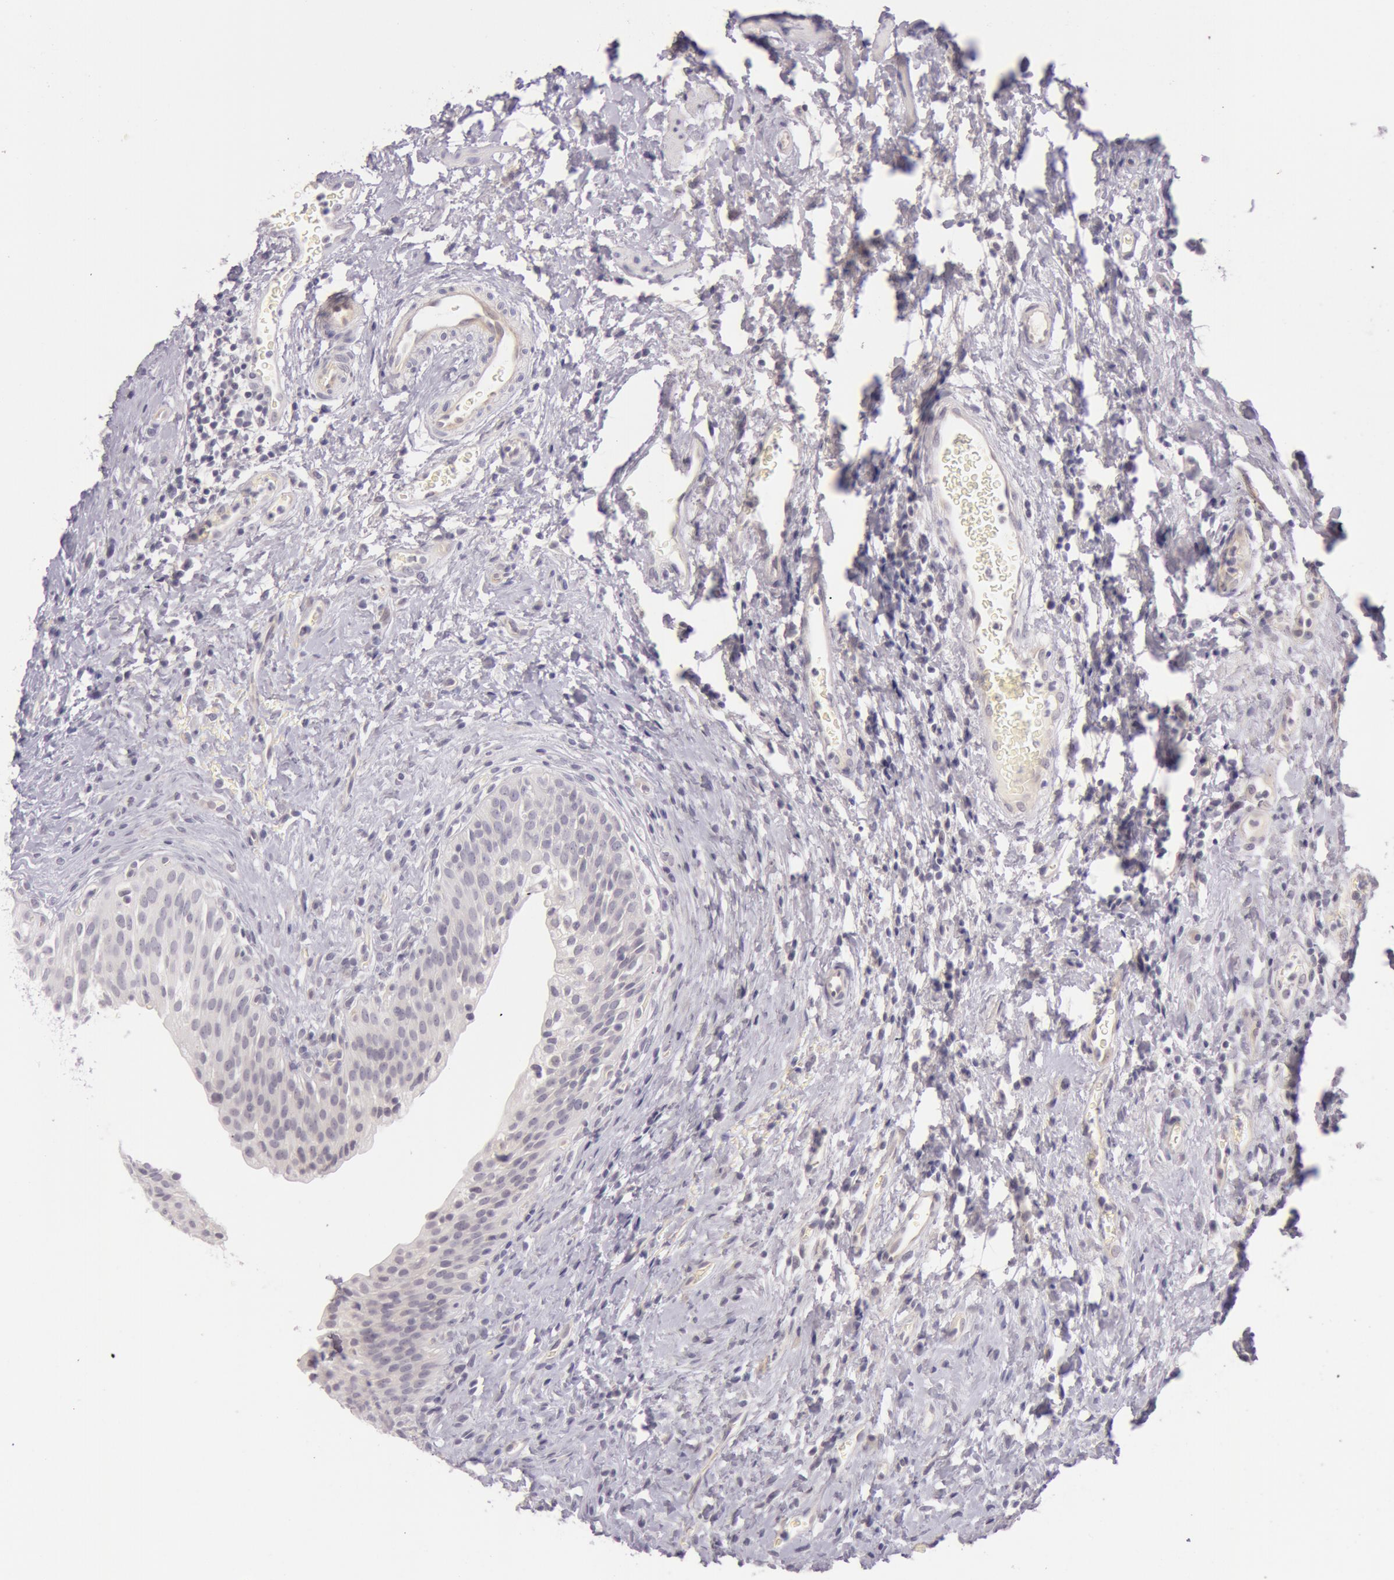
{"staining": {"intensity": "negative", "quantity": "none", "location": "none"}, "tissue": "urinary bladder", "cell_type": "Urothelial cells", "image_type": "normal", "snomed": [{"axis": "morphology", "description": "Normal tissue, NOS"}, {"axis": "topography", "description": "Urinary bladder"}], "caption": "Micrograph shows no protein expression in urothelial cells of unremarkable urinary bladder. (Stains: DAB IHC with hematoxylin counter stain, Microscopy: brightfield microscopy at high magnification).", "gene": "RBMY1A1", "patient": {"sex": "male", "age": 51}}